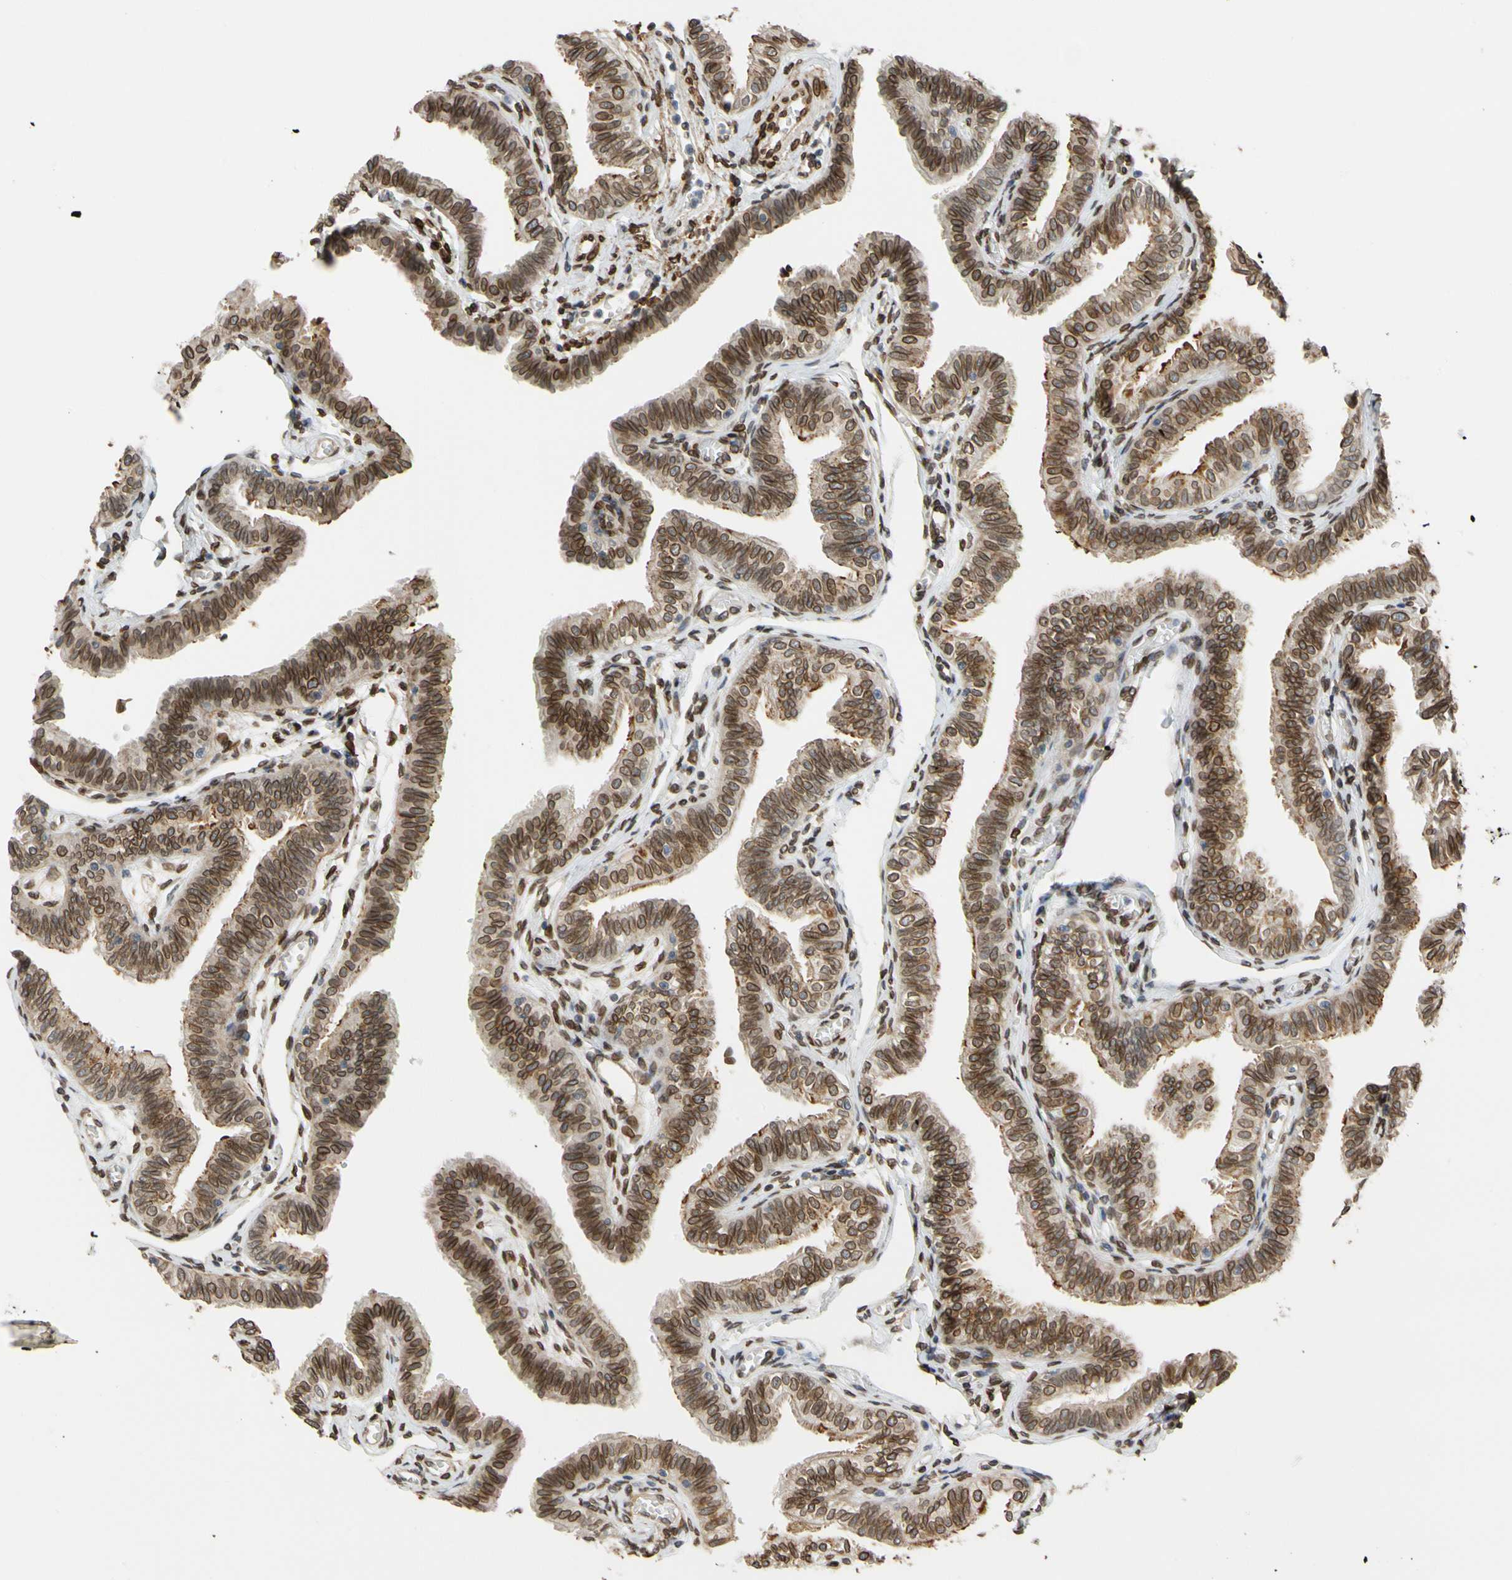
{"staining": {"intensity": "strong", "quantity": ">75%", "location": "cytoplasmic/membranous,nuclear"}, "tissue": "fallopian tube", "cell_type": "Glandular cells", "image_type": "normal", "snomed": [{"axis": "morphology", "description": "Normal tissue, NOS"}, {"axis": "morphology", "description": "Dermoid, NOS"}, {"axis": "topography", "description": "Fallopian tube"}], "caption": "IHC of unremarkable human fallopian tube demonstrates high levels of strong cytoplasmic/membranous,nuclear staining in about >75% of glandular cells.", "gene": "SUN1", "patient": {"sex": "female", "age": 33}}